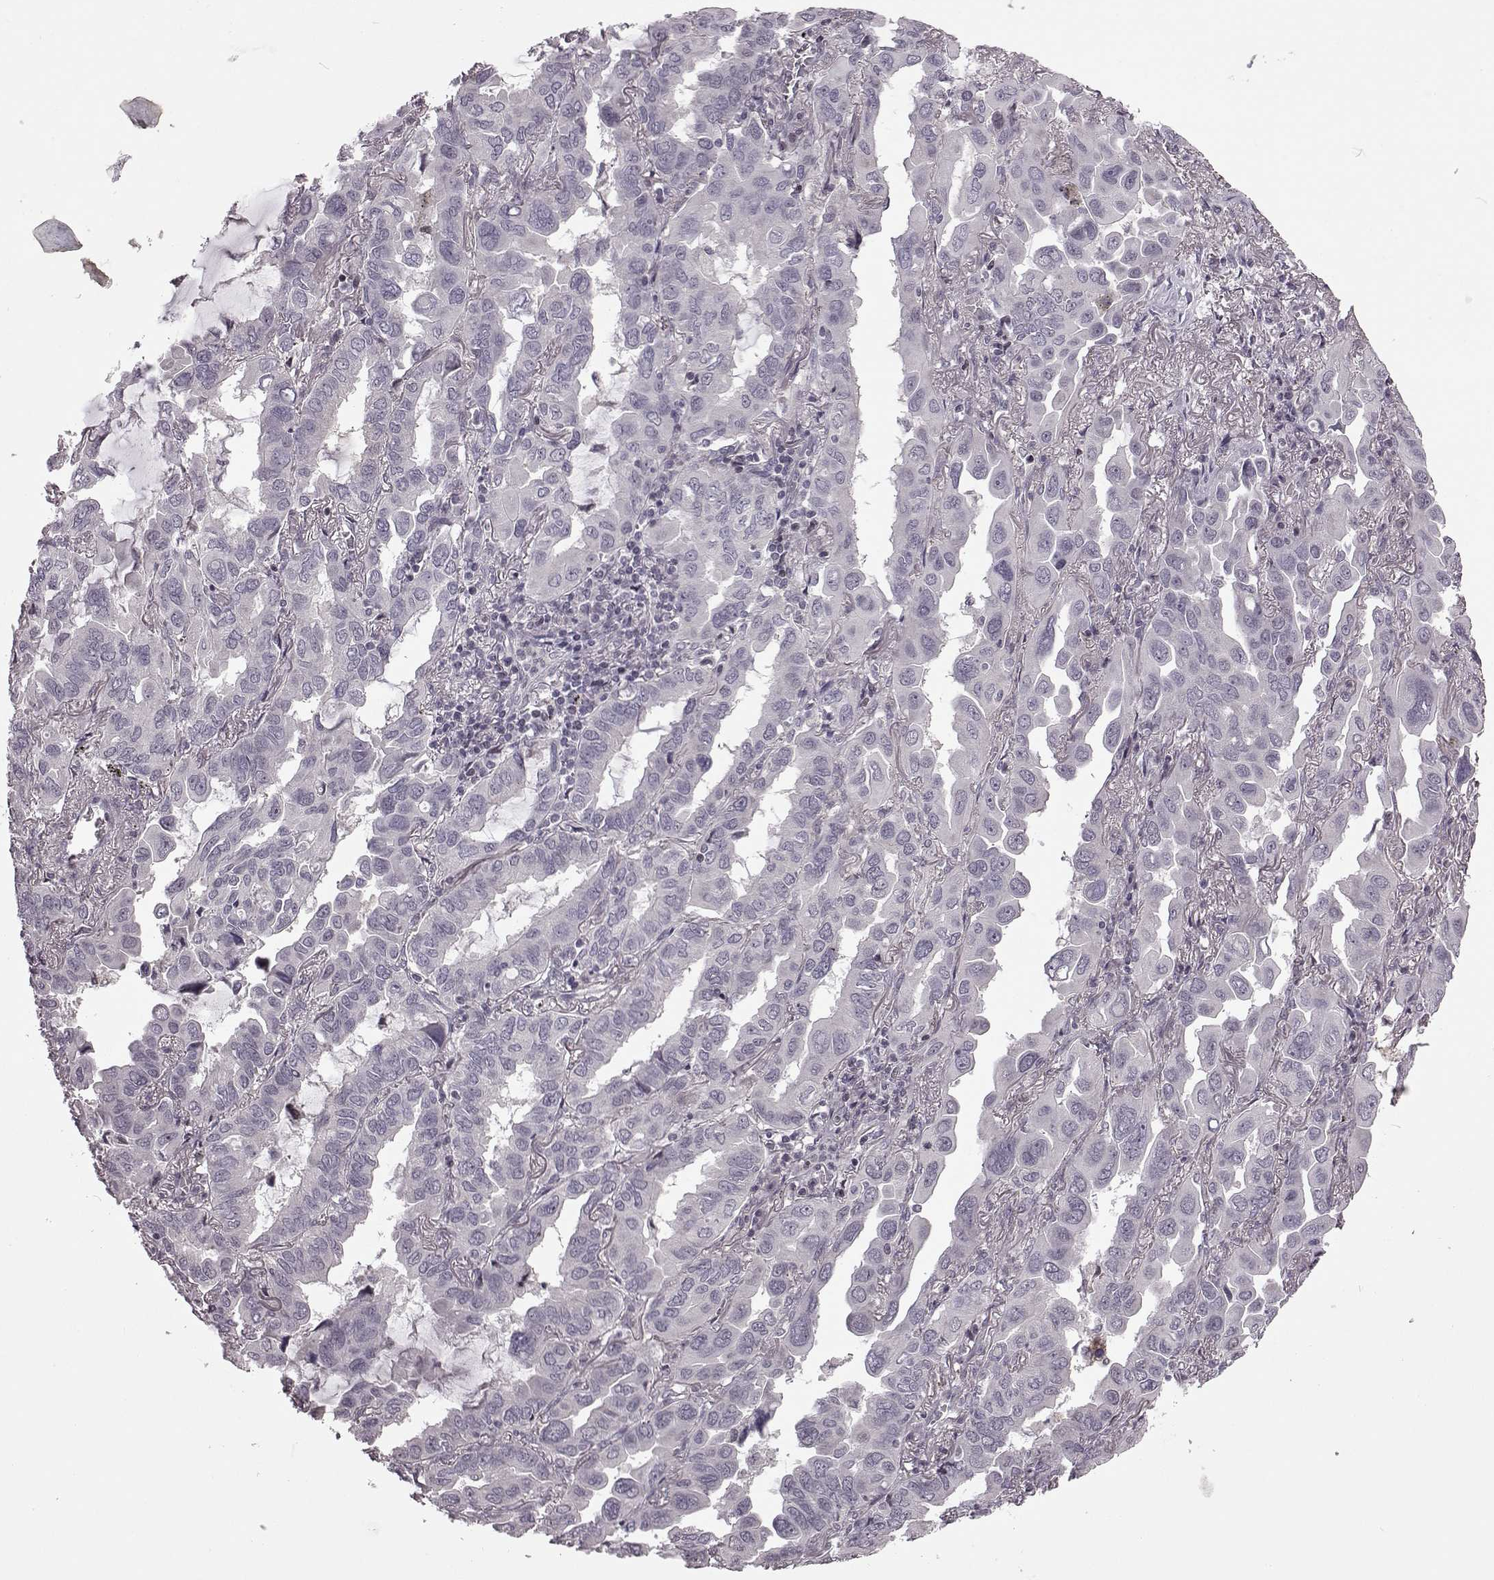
{"staining": {"intensity": "negative", "quantity": "none", "location": "none"}, "tissue": "lung cancer", "cell_type": "Tumor cells", "image_type": "cancer", "snomed": [{"axis": "morphology", "description": "Adenocarcinoma, NOS"}, {"axis": "topography", "description": "Lung"}], "caption": "IHC histopathology image of lung cancer stained for a protein (brown), which exhibits no positivity in tumor cells.", "gene": "GAL", "patient": {"sex": "male", "age": 64}}